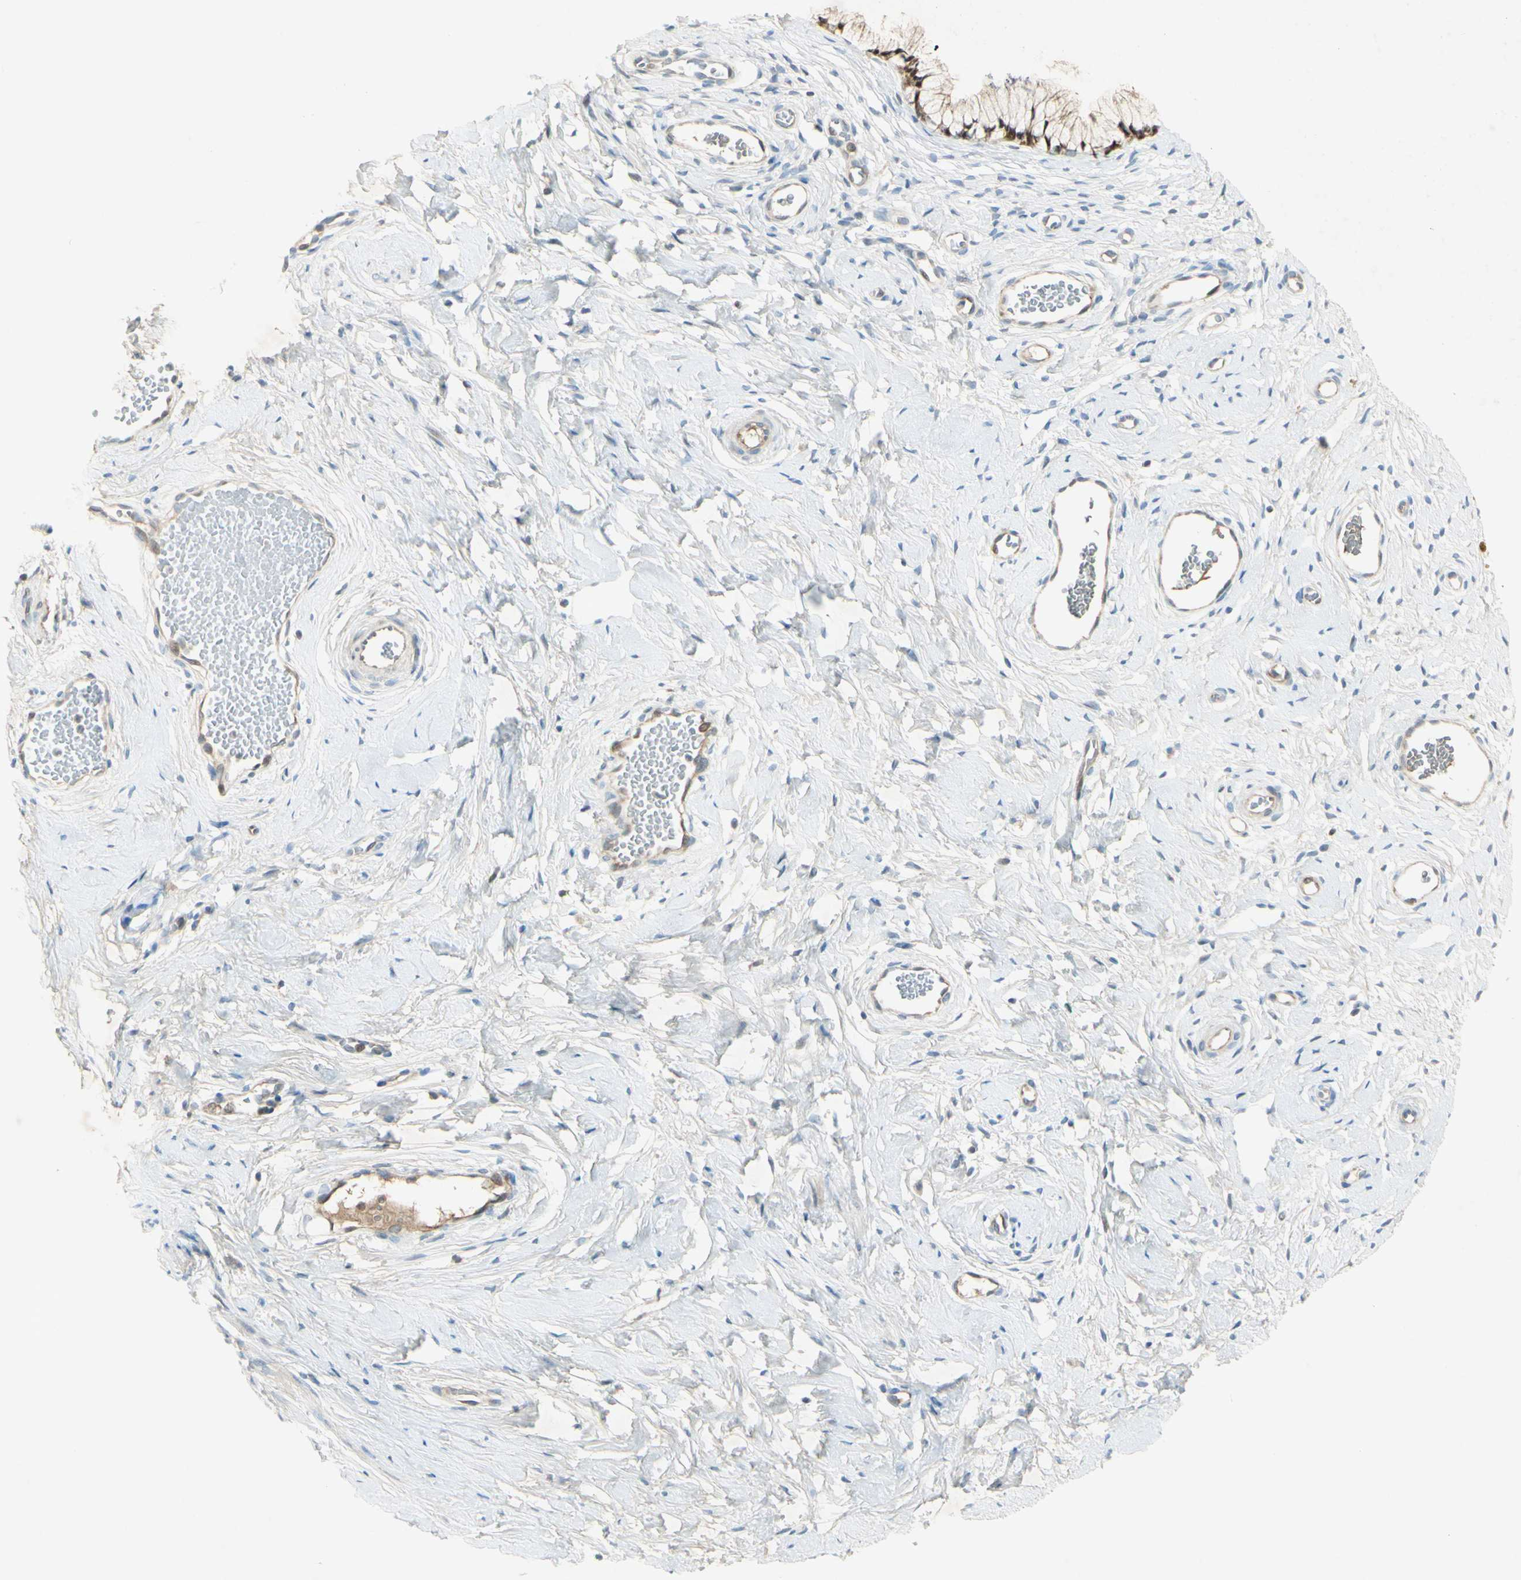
{"staining": {"intensity": "moderate", "quantity": ">75%", "location": "cytoplasmic/membranous,nuclear"}, "tissue": "cervix", "cell_type": "Glandular cells", "image_type": "normal", "snomed": [{"axis": "morphology", "description": "Normal tissue, NOS"}, {"axis": "topography", "description": "Cervix"}], "caption": "Protein expression analysis of normal human cervix reveals moderate cytoplasmic/membranous,nuclear expression in approximately >75% of glandular cells.", "gene": "C1orf159", "patient": {"sex": "female", "age": 65}}